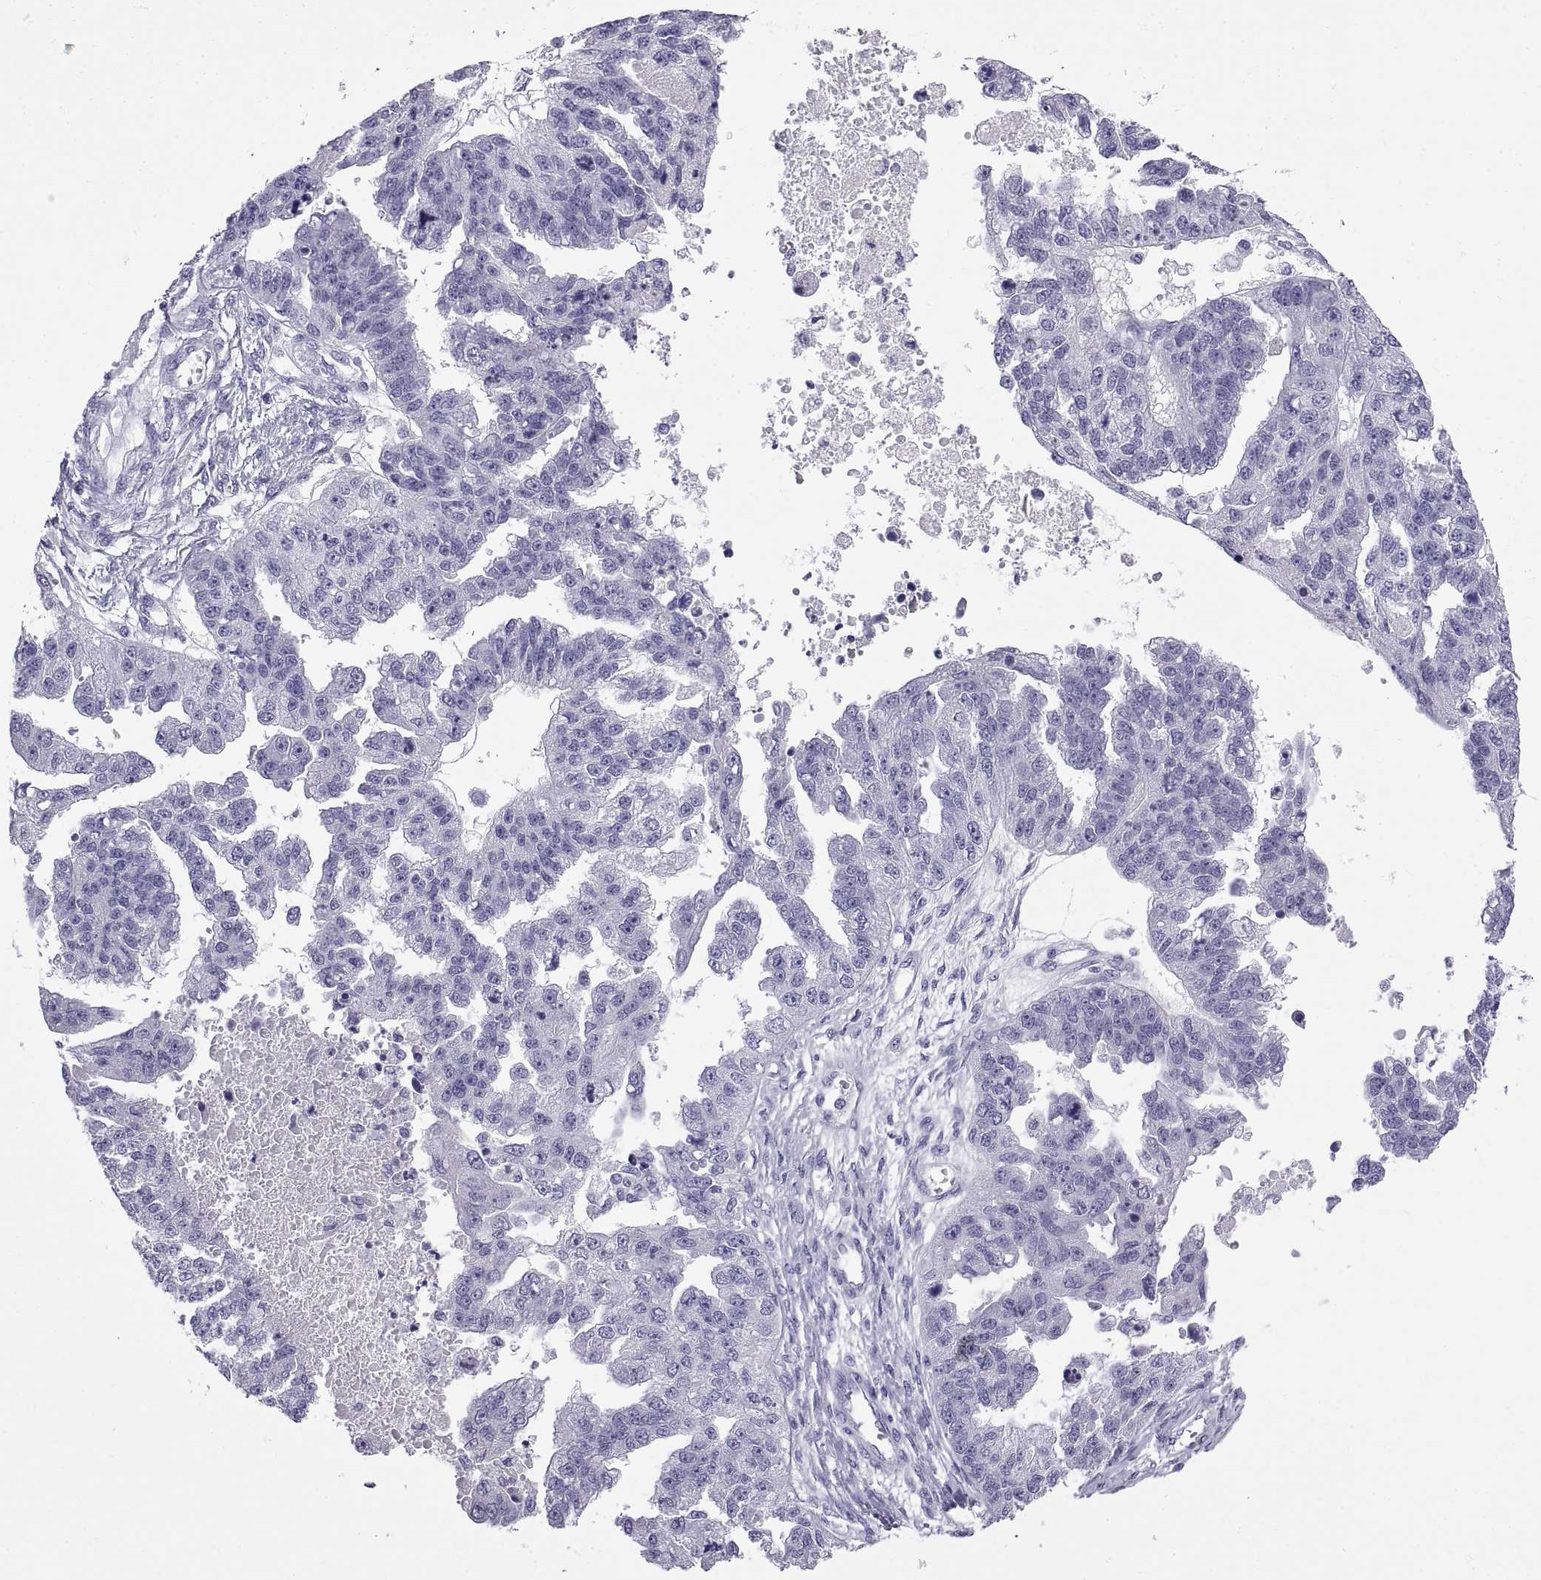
{"staining": {"intensity": "negative", "quantity": "none", "location": "none"}, "tissue": "ovarian cancer", "cell_type": "Tumor cells", "image_type": "cancer", "snomed": [{"axis": "morphology", "description": "Cystadenocarcinoma, serous, NOS"}, {"axis": "topography", "description": "Ovary"}], "caption": "Immunohistochemical staining of serous cystadenocarcinoma (ovarian) reveals no significant staining in tumor cells.", "gene": "SPDYE1", "patient": {"sex": "female", "age": 58}}